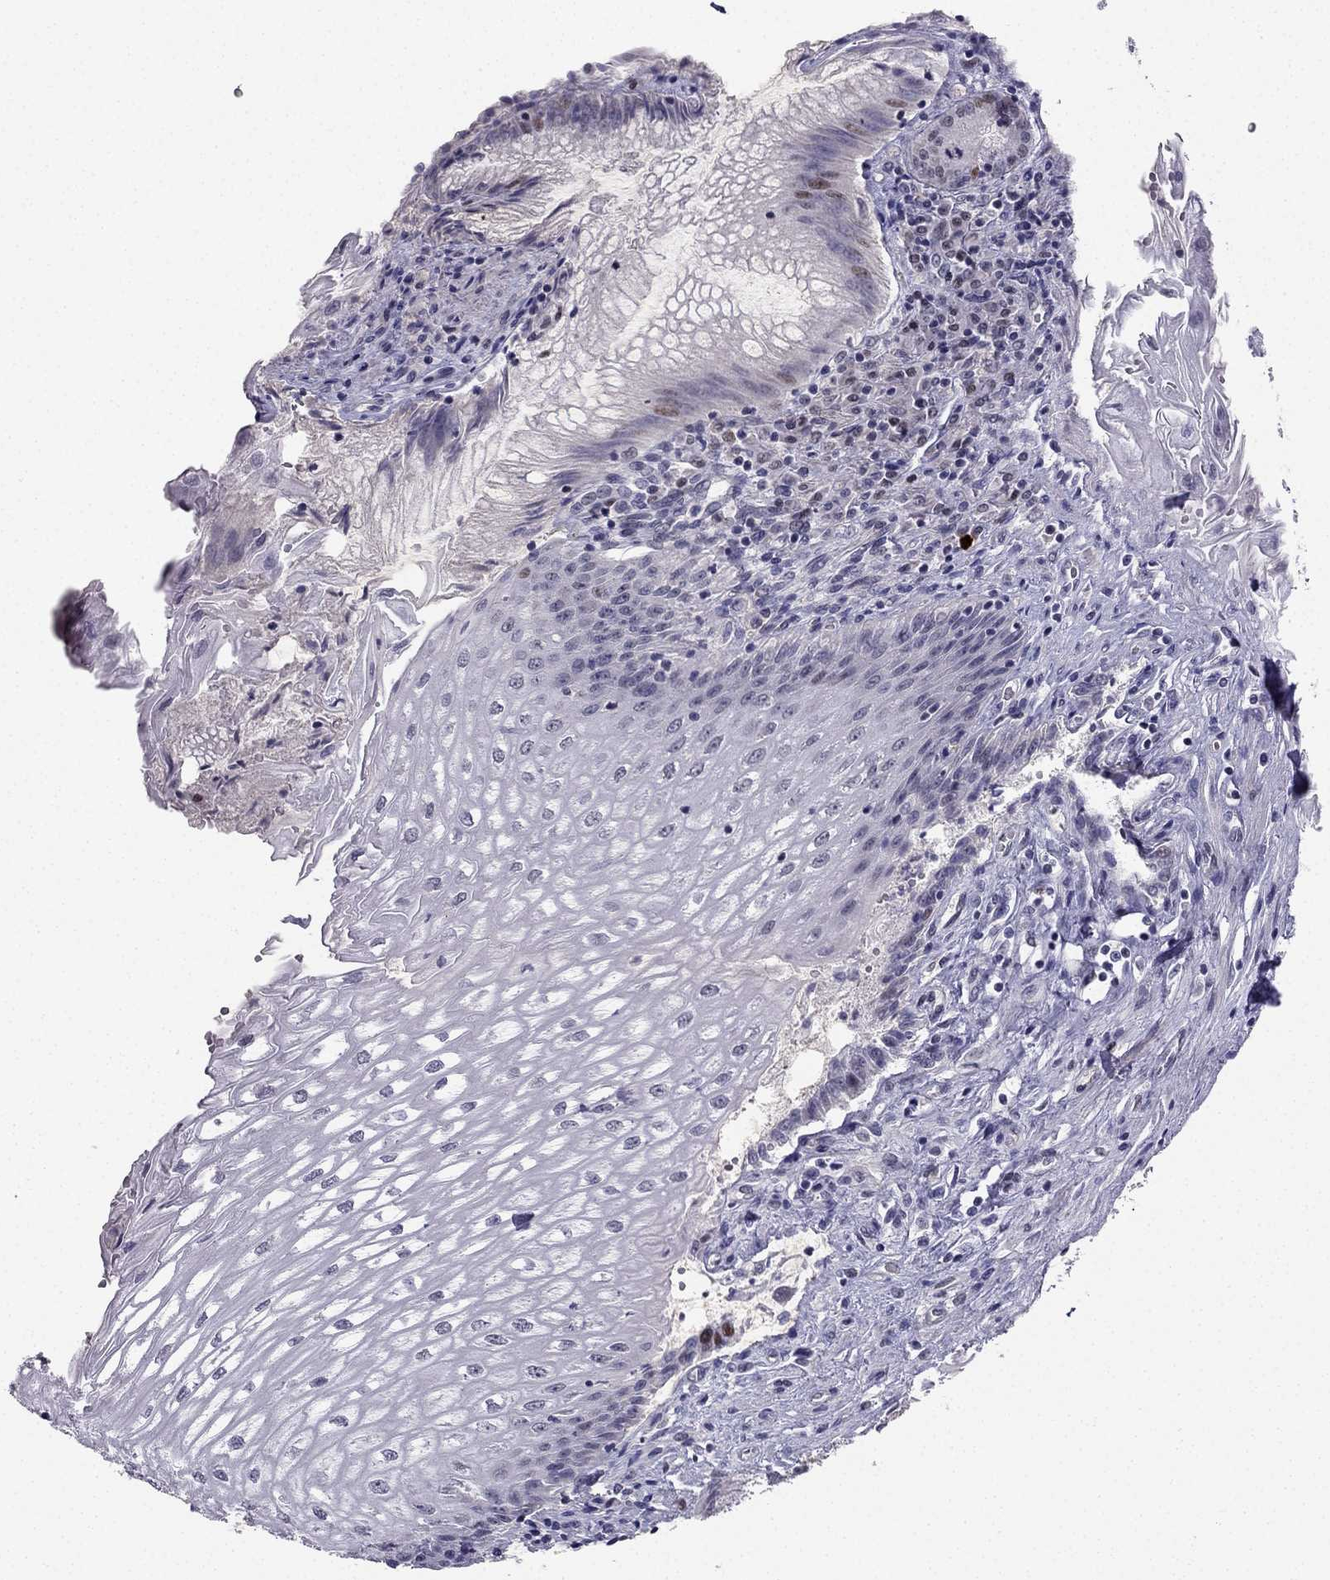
{"staining": {"intensity": "negative", "quantity": "none", "location": "none"}, "tissue": "esophagus", "cell_type": "Squamous epithelial cells", "image_type": "normal", "snomed": [{"axis": "morphology", "description": "Normal tissue, NOS"}, {"axis": "topography", "description": "Esophagus"}], "caption": "An IHC photomicrograph of normal esophagus is shown. There is no staining in squamous epithelial cells of esophagus. (DAB immunohistochemistry (IHC) with hematoxylin counter stain).", "gene": "CHST8", "patient": {"sex": "male", "age": 58}}